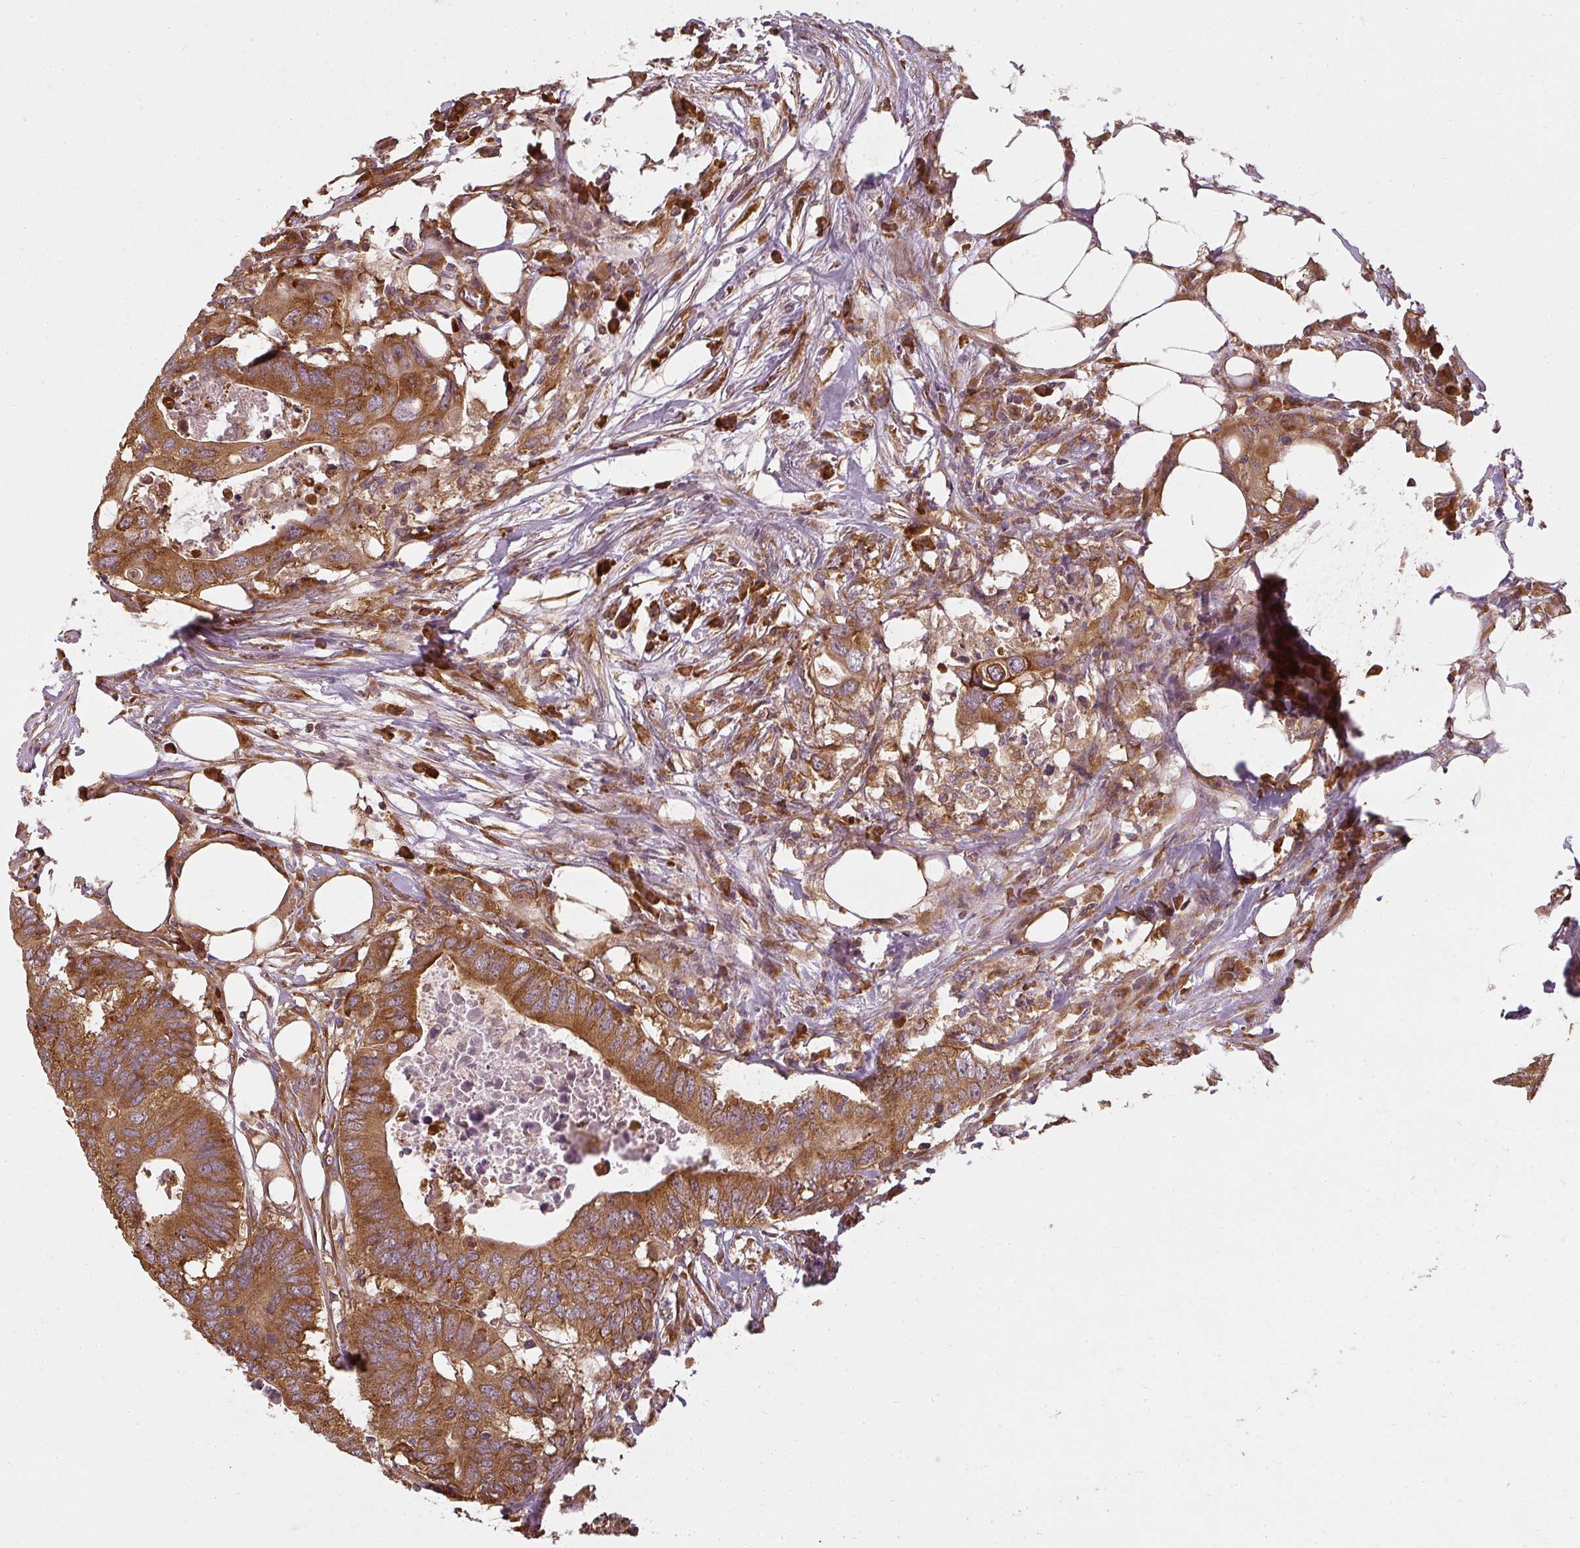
{"staining": {"intensity": "strong", "quantity": ">75%", "location": "cytoplasmic/membranous"}, "tissue": "colorectal cancer", "cell_type": "Tumor cells", "image_type": "cancer", "snomed": [{"axis": "morphology", "description": "Adenocarcinoma, NOS"}, {"axis": "topography", "description": "Colon"}], "caption": "About >75% of tumor cells in human colorectal adenocarcinoma show strong cytoplasmic/membranous protein staining as visualized by brown immunohistochemical staining.", "gene": "RPL24", "patient": {"sex": "male", "age": 71}}